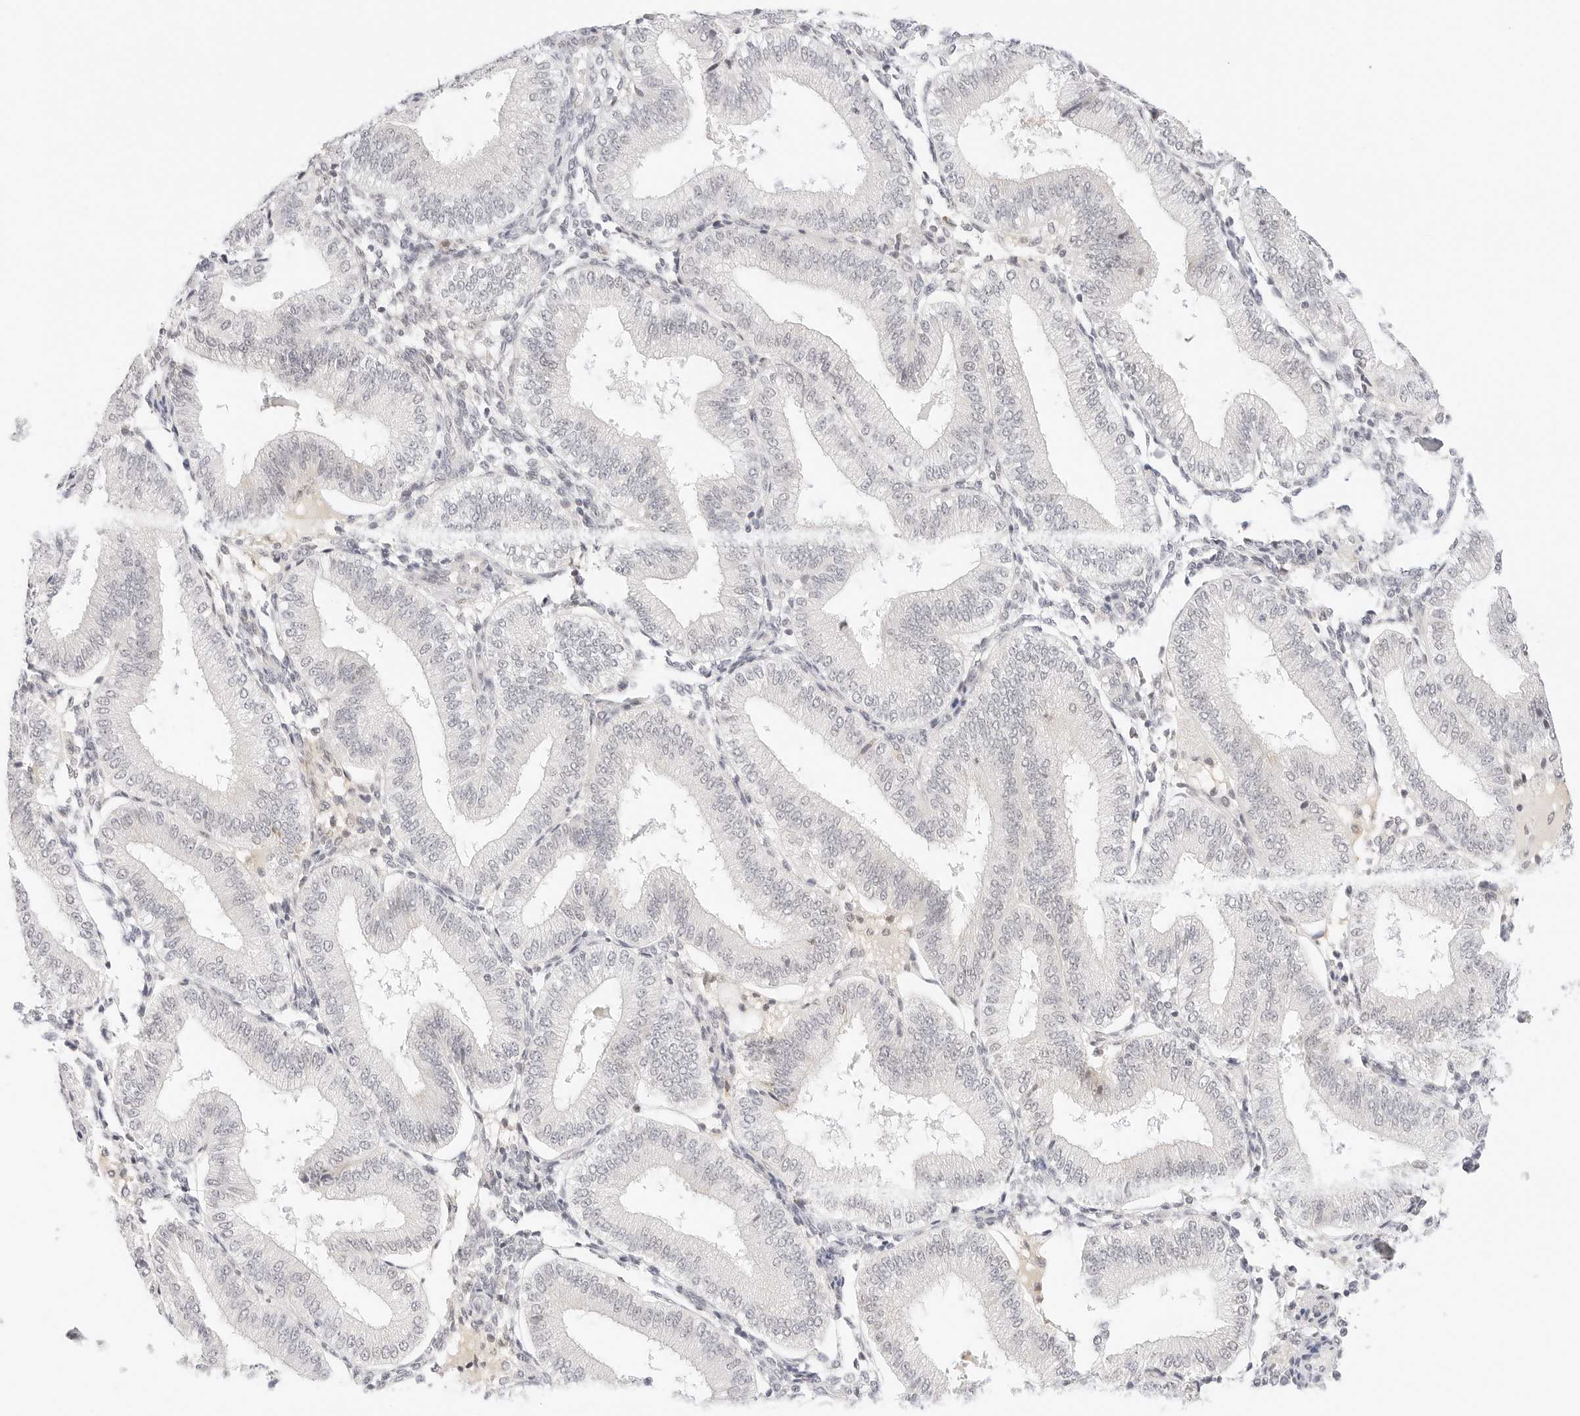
{"staining": {"intensity": "negative", "quantity": "none", "location": "none"}, "tissue": "endometrium", "cell_type": "Cells in endometrial stroma", "image_type": "normal", "snomed": [{"axis": "morphology", "description": "Normal tissue, NOS"}, {"axis": "topography", "description": "Endometrium"}], "caption": "Immunohistochemical staining of normal endometrium displays no significant staining in cells in endometrial stroma.", "gene": "XKR4", "patient": {"sex": "female", "age": 39}}